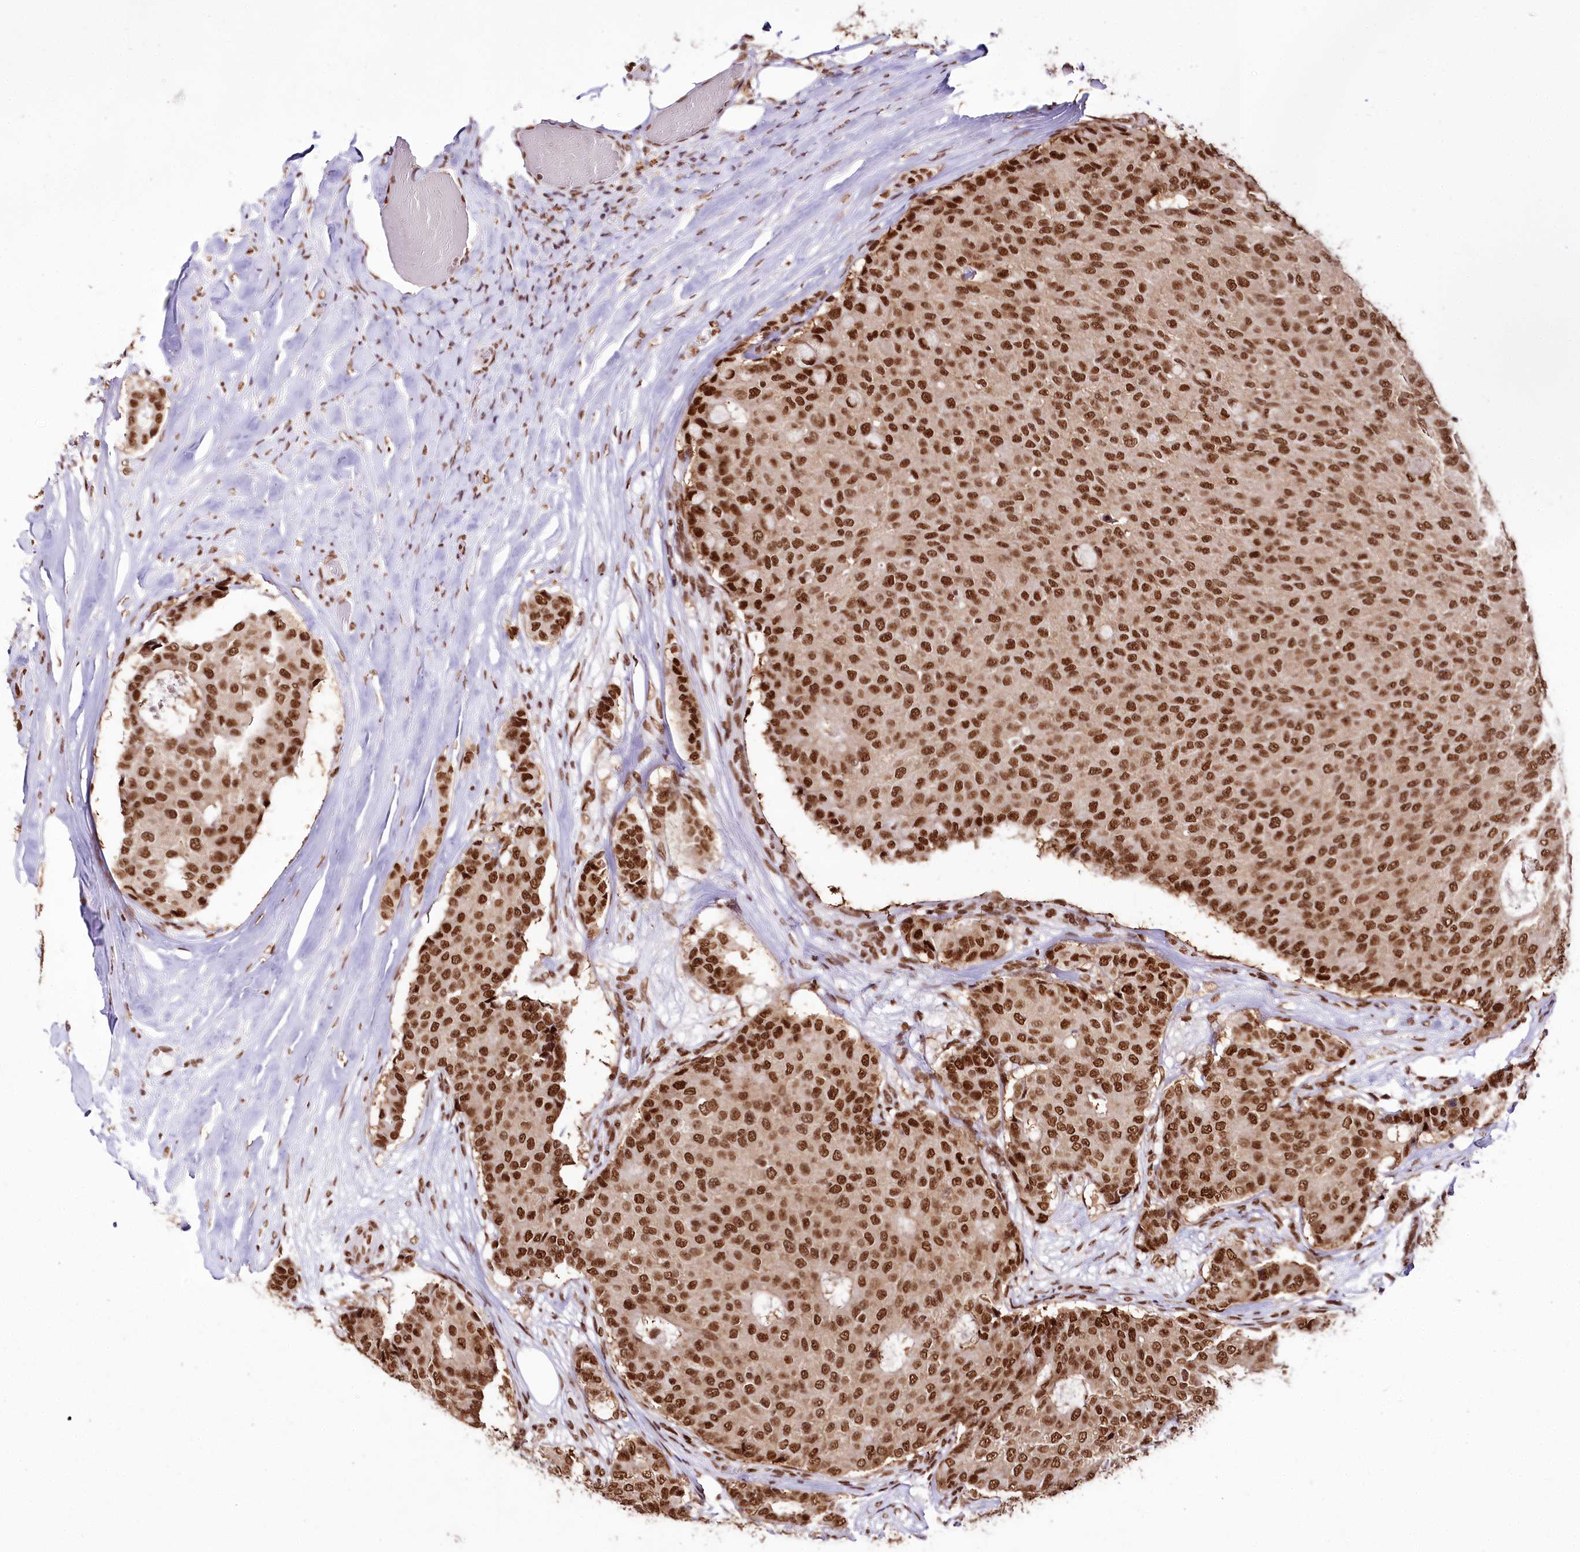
{"staining": {"intensity": "strong", "quantity": ">75%", "location": "nuclear"}, "tissue": "breast cancer", "cell_type": "Tumor cells", "image_type": "cancer", "snomed": [{"axis": "morphology", "description": "Duct carcinoma"}, {"axis": "topography", "description": "Breast"}], "caption": "Protein staining exhibits strong nuclear expression in approximately >75% of tumor cells in breast intraductal carcinoma.", "gene": "SMARCE1", "patient": {"sex": "female", "age": 75}}